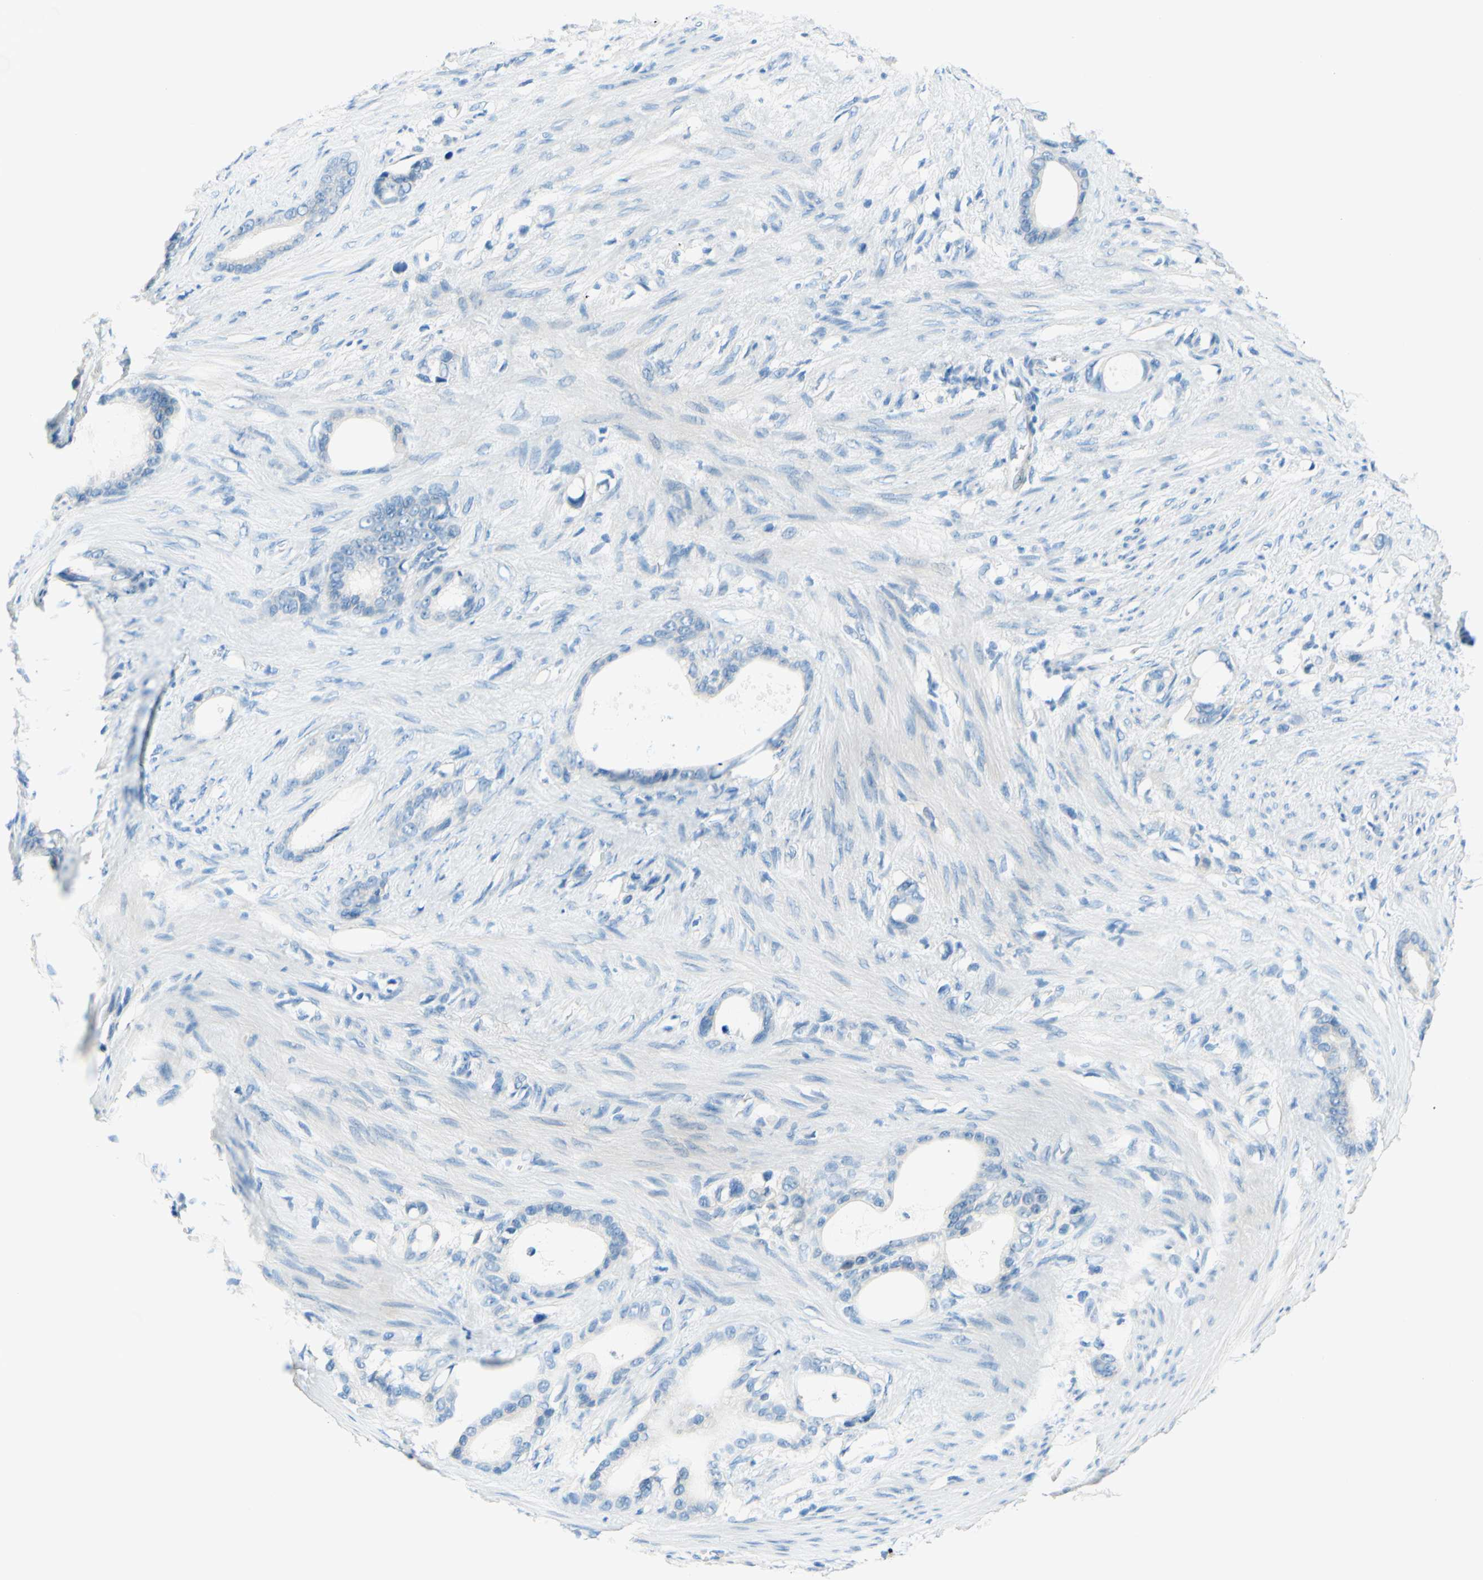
{"staining": {"intensity": "negative", "quantity": "none", "location": "none"}, "tissue": "stomach cancer", "cell_type": "Tumor cells", "image_type": "cancer", "snomed": [{"axis": "morphology", "description": "Adenocarcinoma, NOS"}, {"axis": "topography", "description": "Stomach"}], "caption": "High magnification brightfield microscopy of stomach cancer (adenocarcinoma) stained with DAB (brown) and counterstained with hematoxylin (blue): tumor cells show no significant positivity.", "gene": "PASD1", "patient": {"sex": "female", "age": 75}}